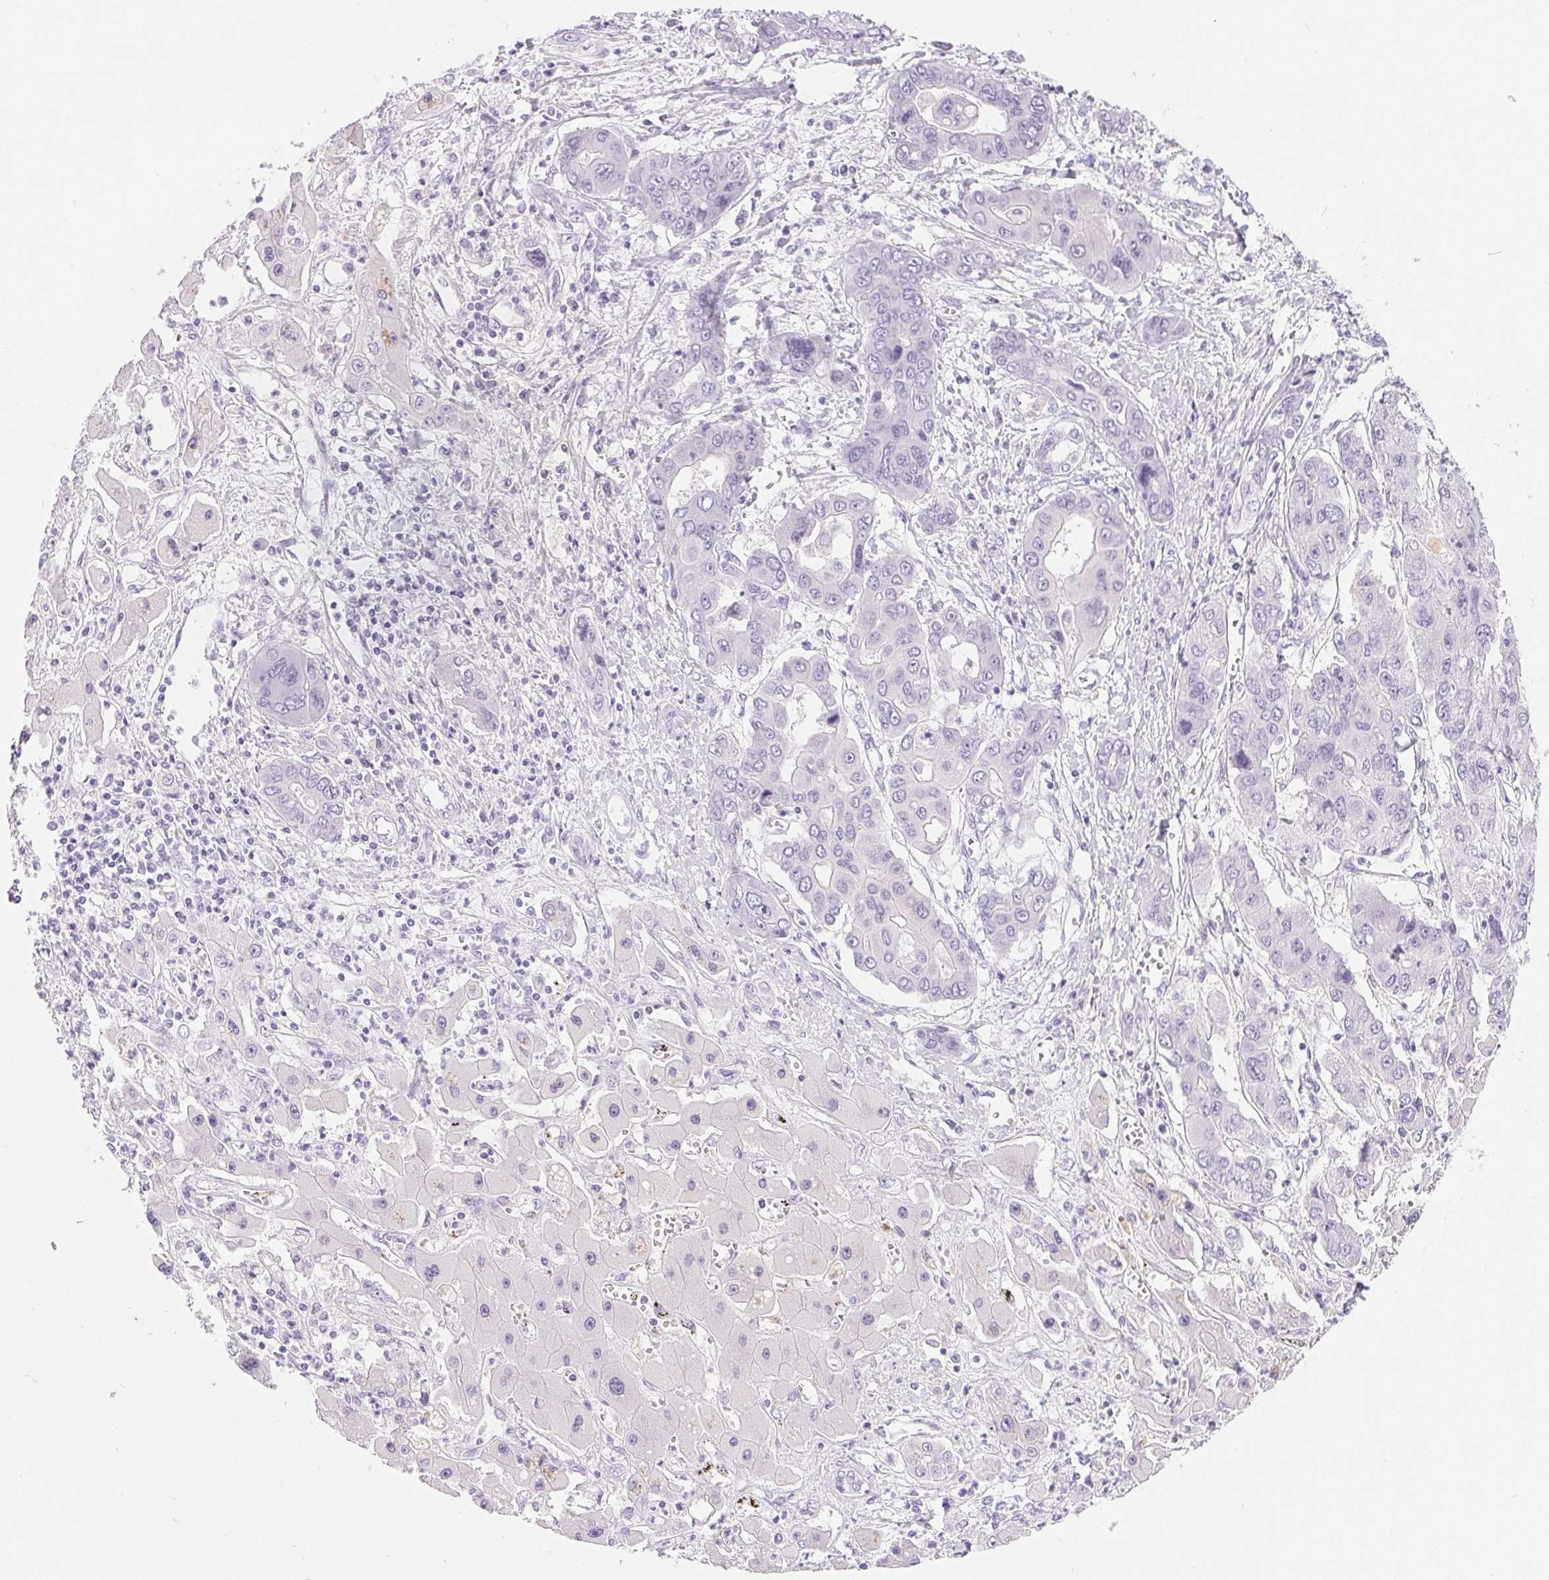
{"staining": {"intensity": "negative", "quantity": "none", "location": "none"}, "tissue": "liver cancer", "cell_type": "Tumor cells", "image_type": "cancer", "snomed": [{"axis": "morphology", "description": "Cholangiocarcinoma"}, {"axis": "topography", "description": "Liver"}], "caption": "An immunohistochemistry histopathology image of liver cancer is shown. There is no staining in tumor cells of liver cancer.", "gene": "XDH", "patient": {"sex": "male", "age": 67}}